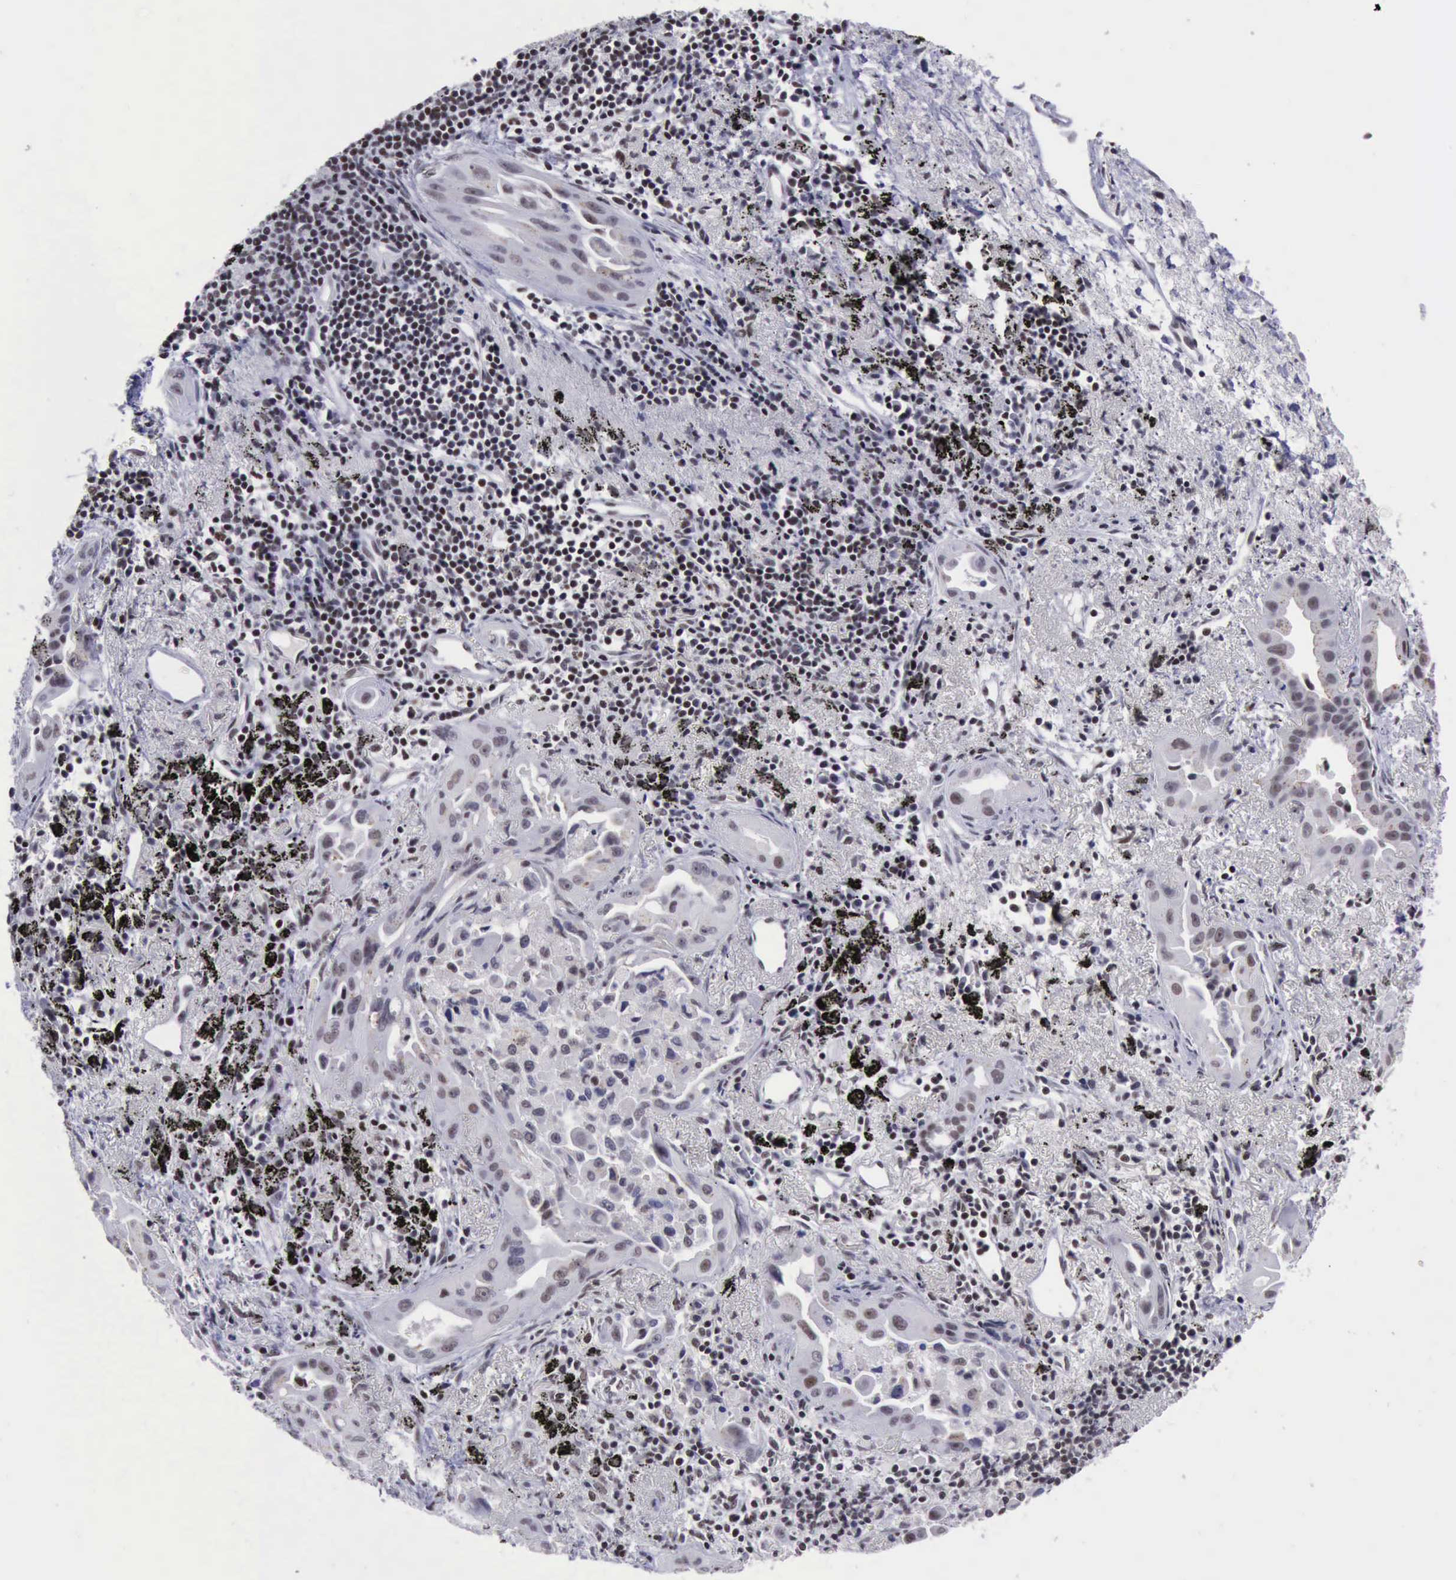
{"staining": {"intensity": "weak", "quantity": "25%-75%", "location": "nuclear"}, "tissue": "lung cancer", "cell_type": "Tumor cells", "image_type": "cancer", "snomed": [{"axis": "morphology", "description": "Adenocarcinoma, NOS"}, {"axis": "topography", "description": "Lung"}], "caption": "A brown stain highlights weak nuclear expression of a protein in lung cancer (adenocarcinoma) tumor cells.", "gene": "YY1", "patient": {"sex": "male", "age": 68}}